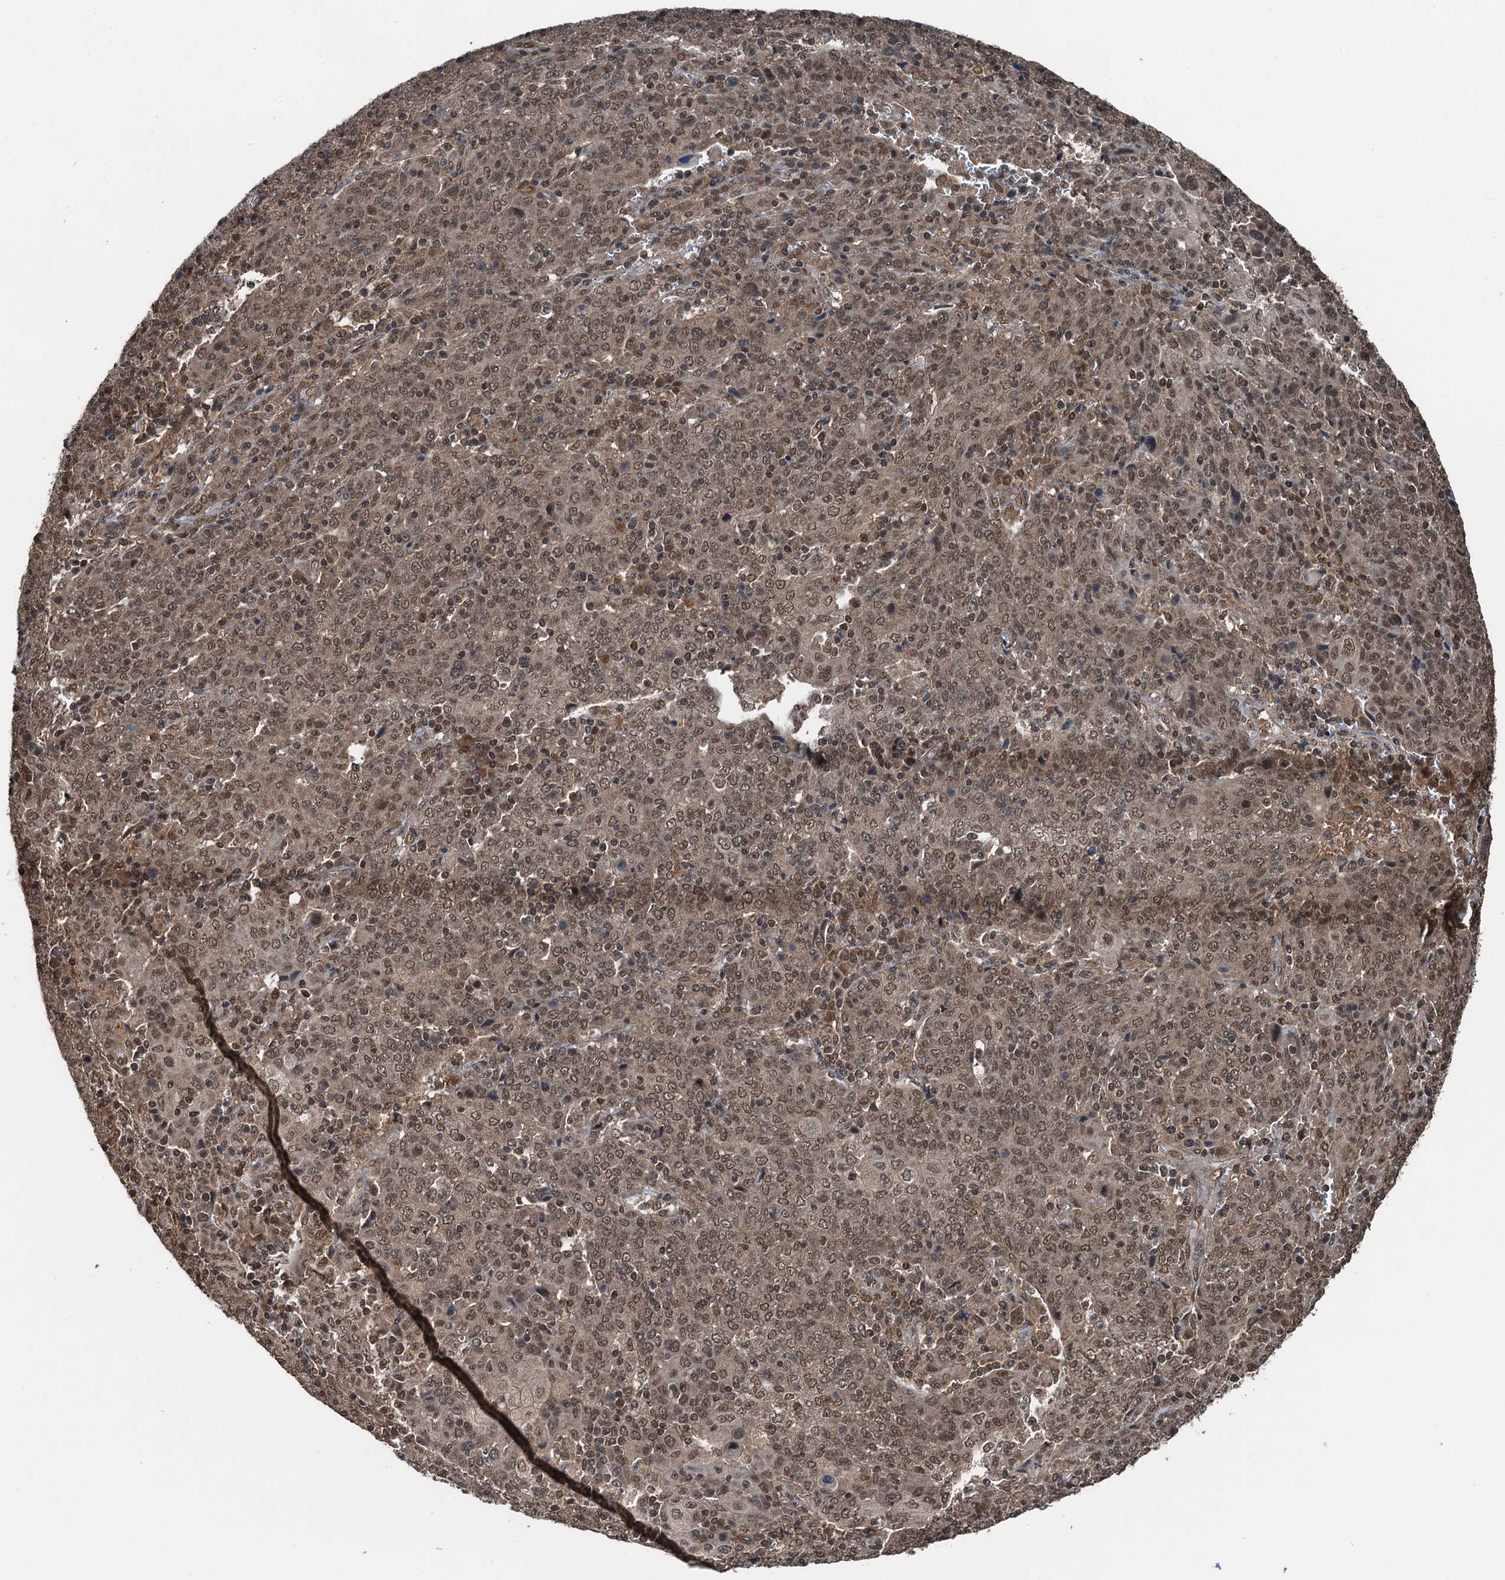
{"staining": {"intensity": "moderate", "quantity": "25%-75%", "location": "nuclear"}, "tissue": "cervical cancer", "cell_type": "Tumor cells", "image_type": "cancer", "snomed": [{"axis": "morphology", "description": "Squamous cell carcinoma, NOS"}, {"axis": "topography", "description": "Cervix"}], "caption": "Squamous cell carcinoma (cervical) stained with a protein marker displays moderate staining in tumor cells.", "gene": "UBXN6", "patient": {"sex": "female", "age": 67}}